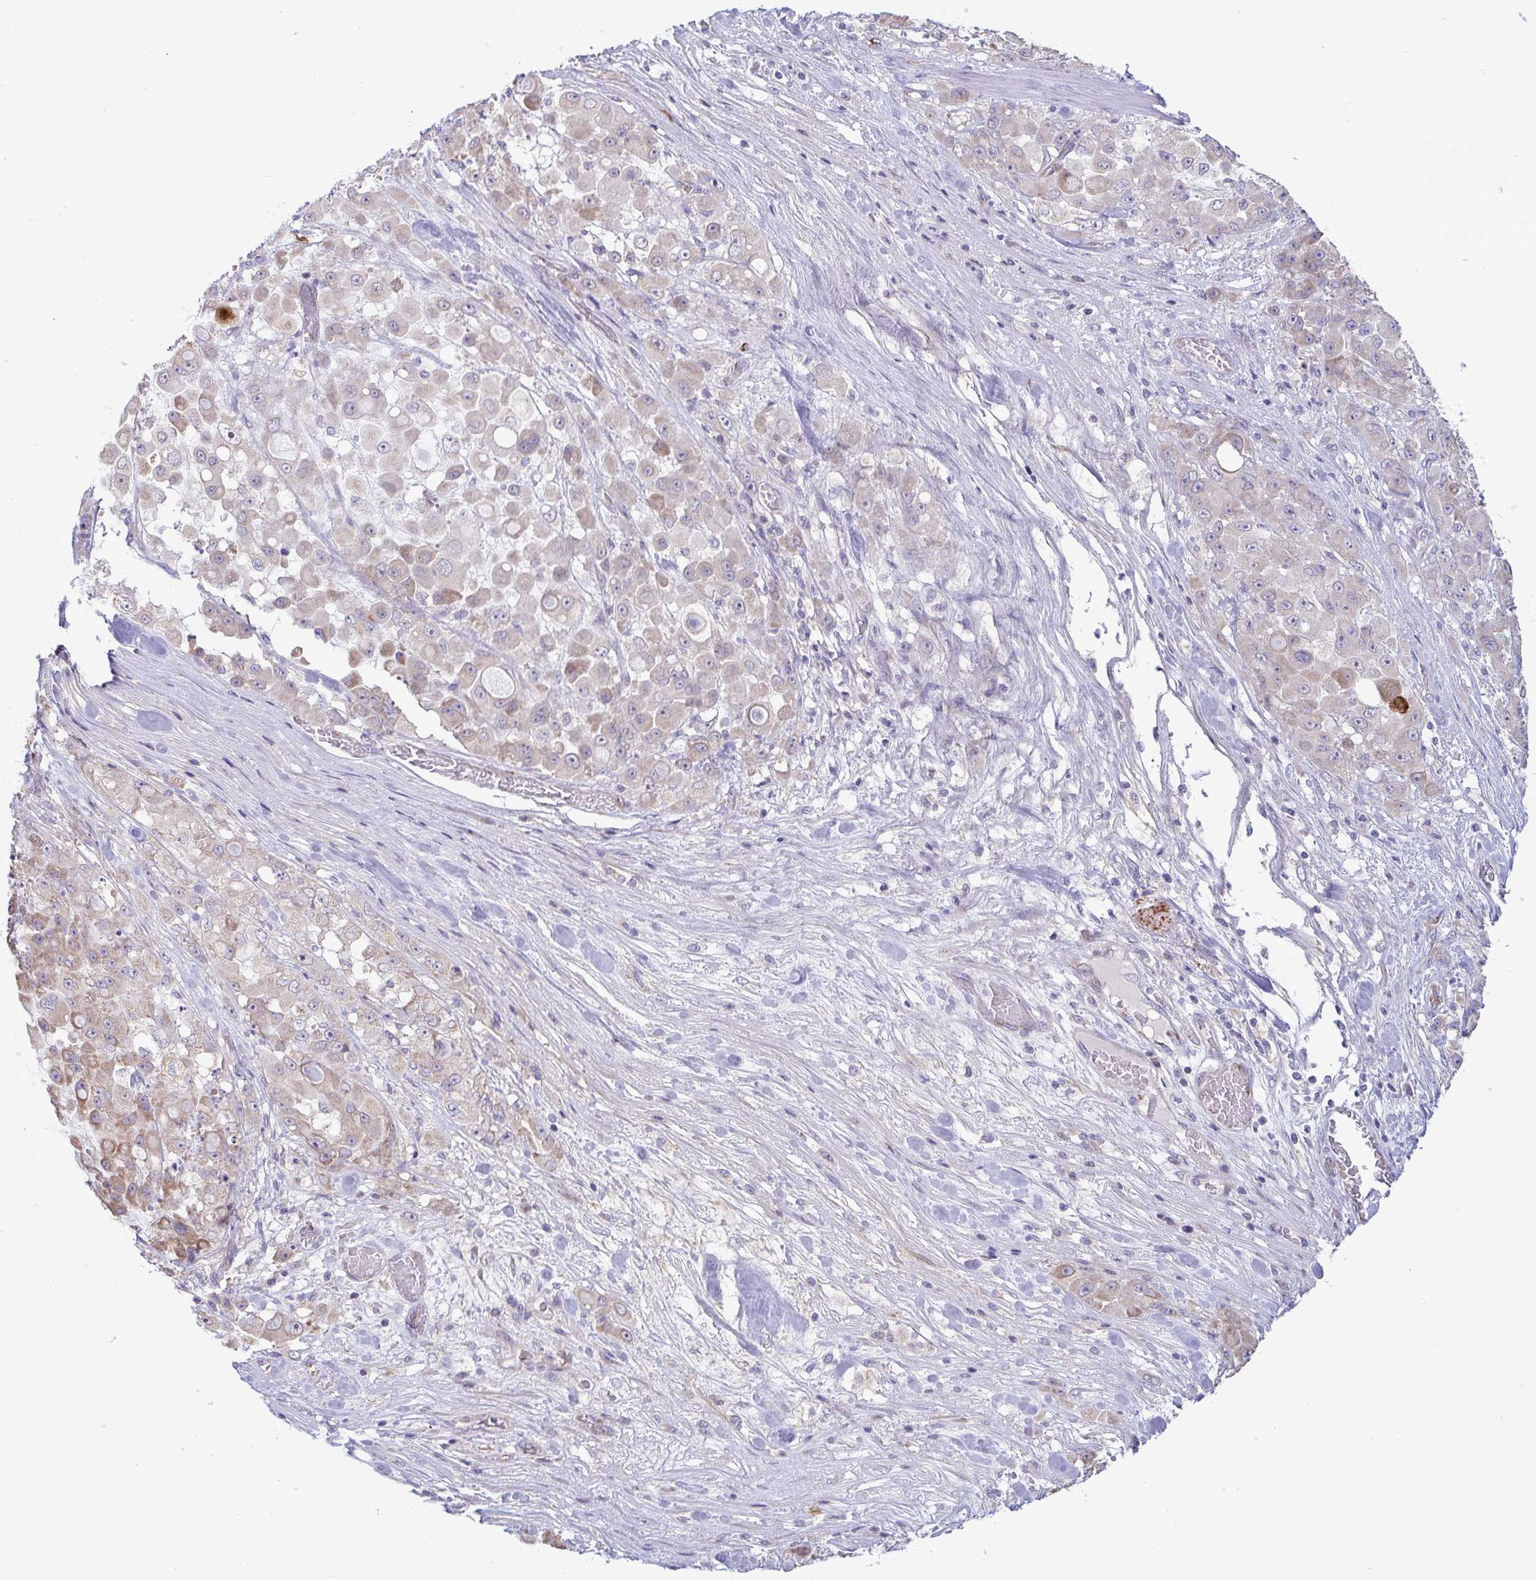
{"staining": {"intensity": "weak", "quantity": "<25%", "location": "cytoplasmic/membranous"}, "tissue": "stomach cancer", "cell_type": "Tumor cells", "image_type": "cancer", "snomed": [{"axis": "morphology", "description": "Adenocarcinoma, NOS"}, {"axis": "topography", "description": "Stomach"}], "caption": "Stomach adenocarcinoma was stained to show a protein in brown. There is no significant positivity in tumor cells.", "gene": "IL37", "patient": {"sex": "female", "age": 76}}